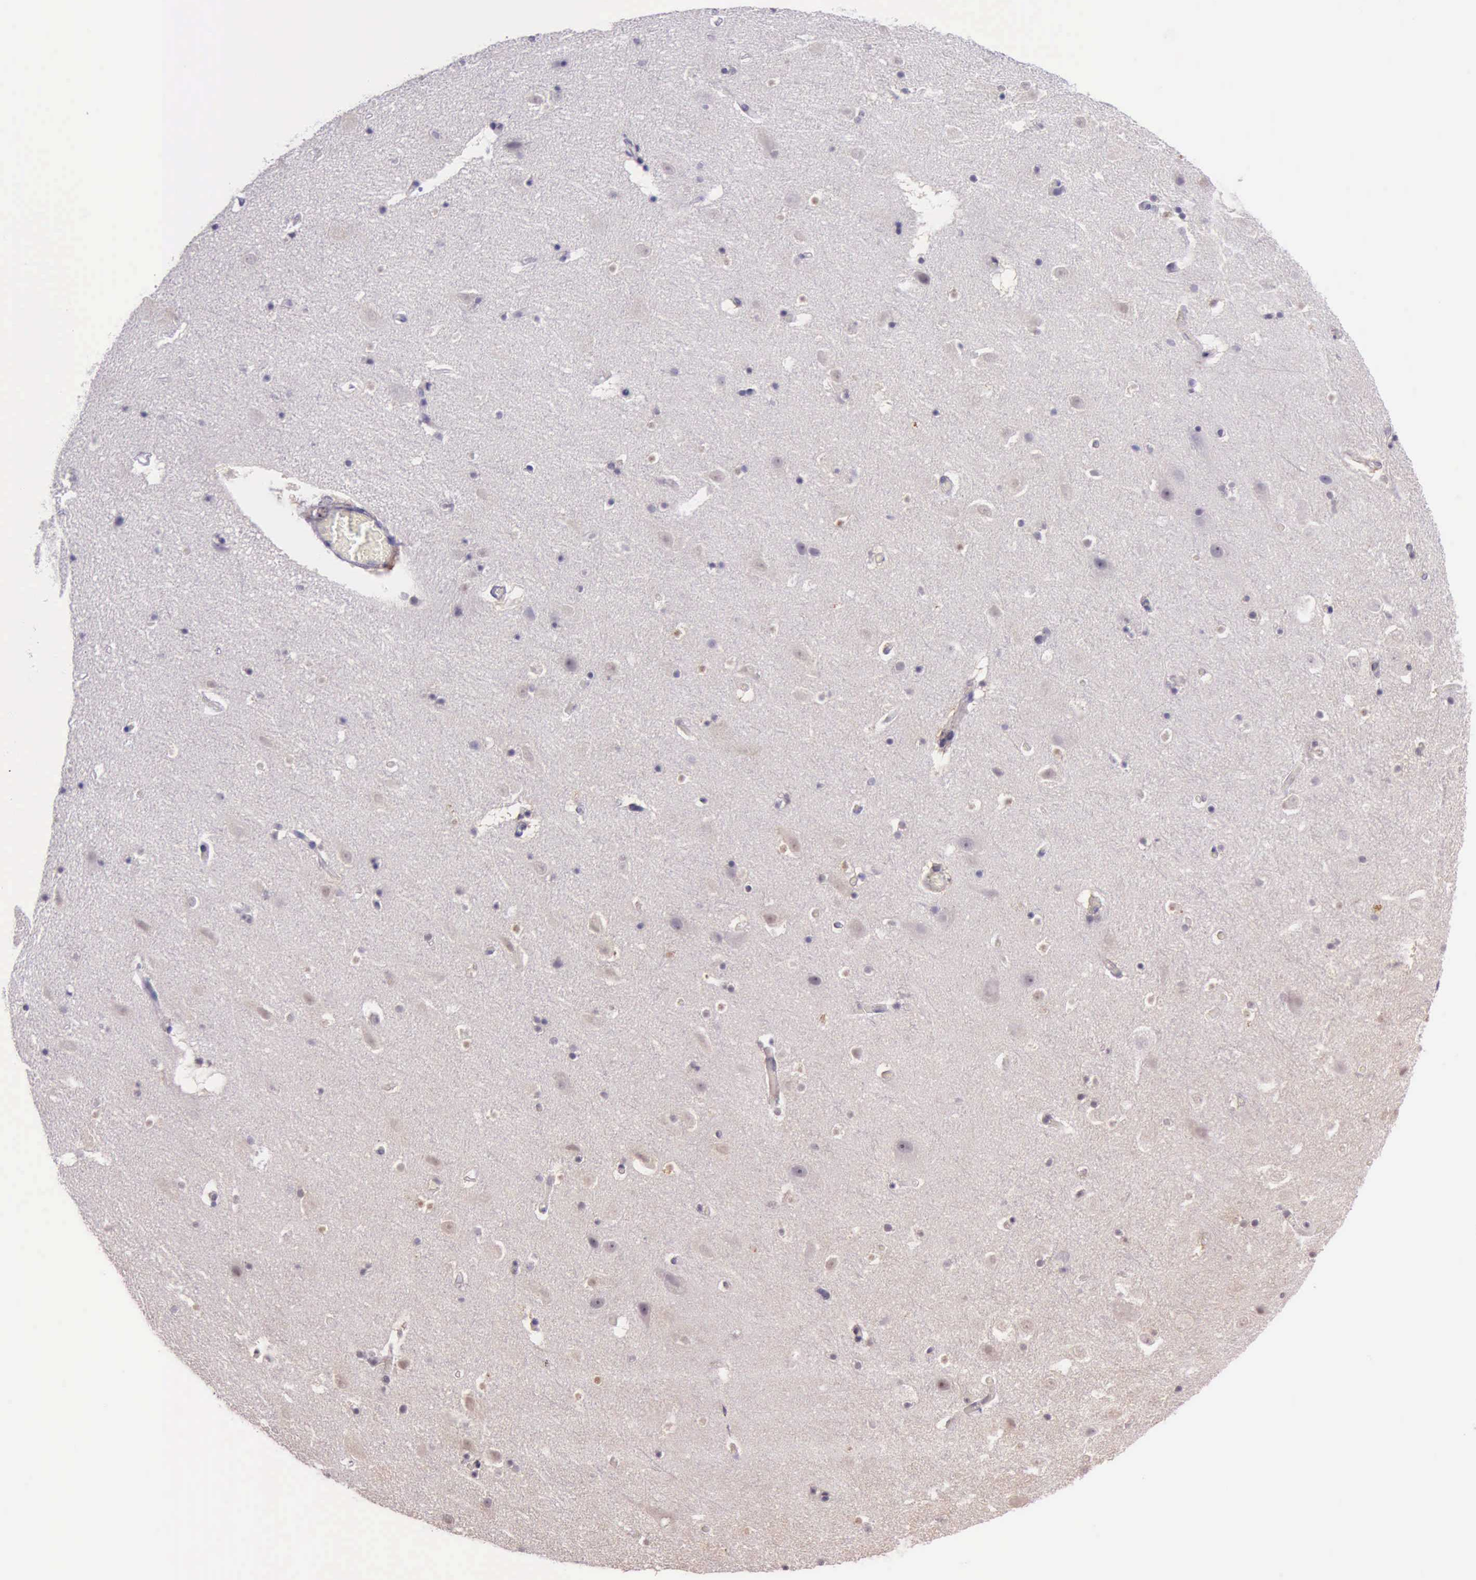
{"staining": {"intensity": "negative", "quantity": "none", "location": "none"}, "tissue": "hippocampus", "cell_type": "Glial cells", "image_type": "normal", "snomed": [{"axis": "morphology", "description": "Normal tissue, NOS"}, {"axis": "topography", "description": "Hippocampus"}], "caption": "High power microscopy image of an immunohistochemistry image of benign hippocampus, revealing no significant expression in glial cells. Brightfield microscopy of immunohistochemistry stained with DAB (3,3'-diaminobenzidine) (brown) and hematoxylin (blue), captured at high magnification.", "gene": "PARP1", "patient": {"sex": "male", "age": 45}}